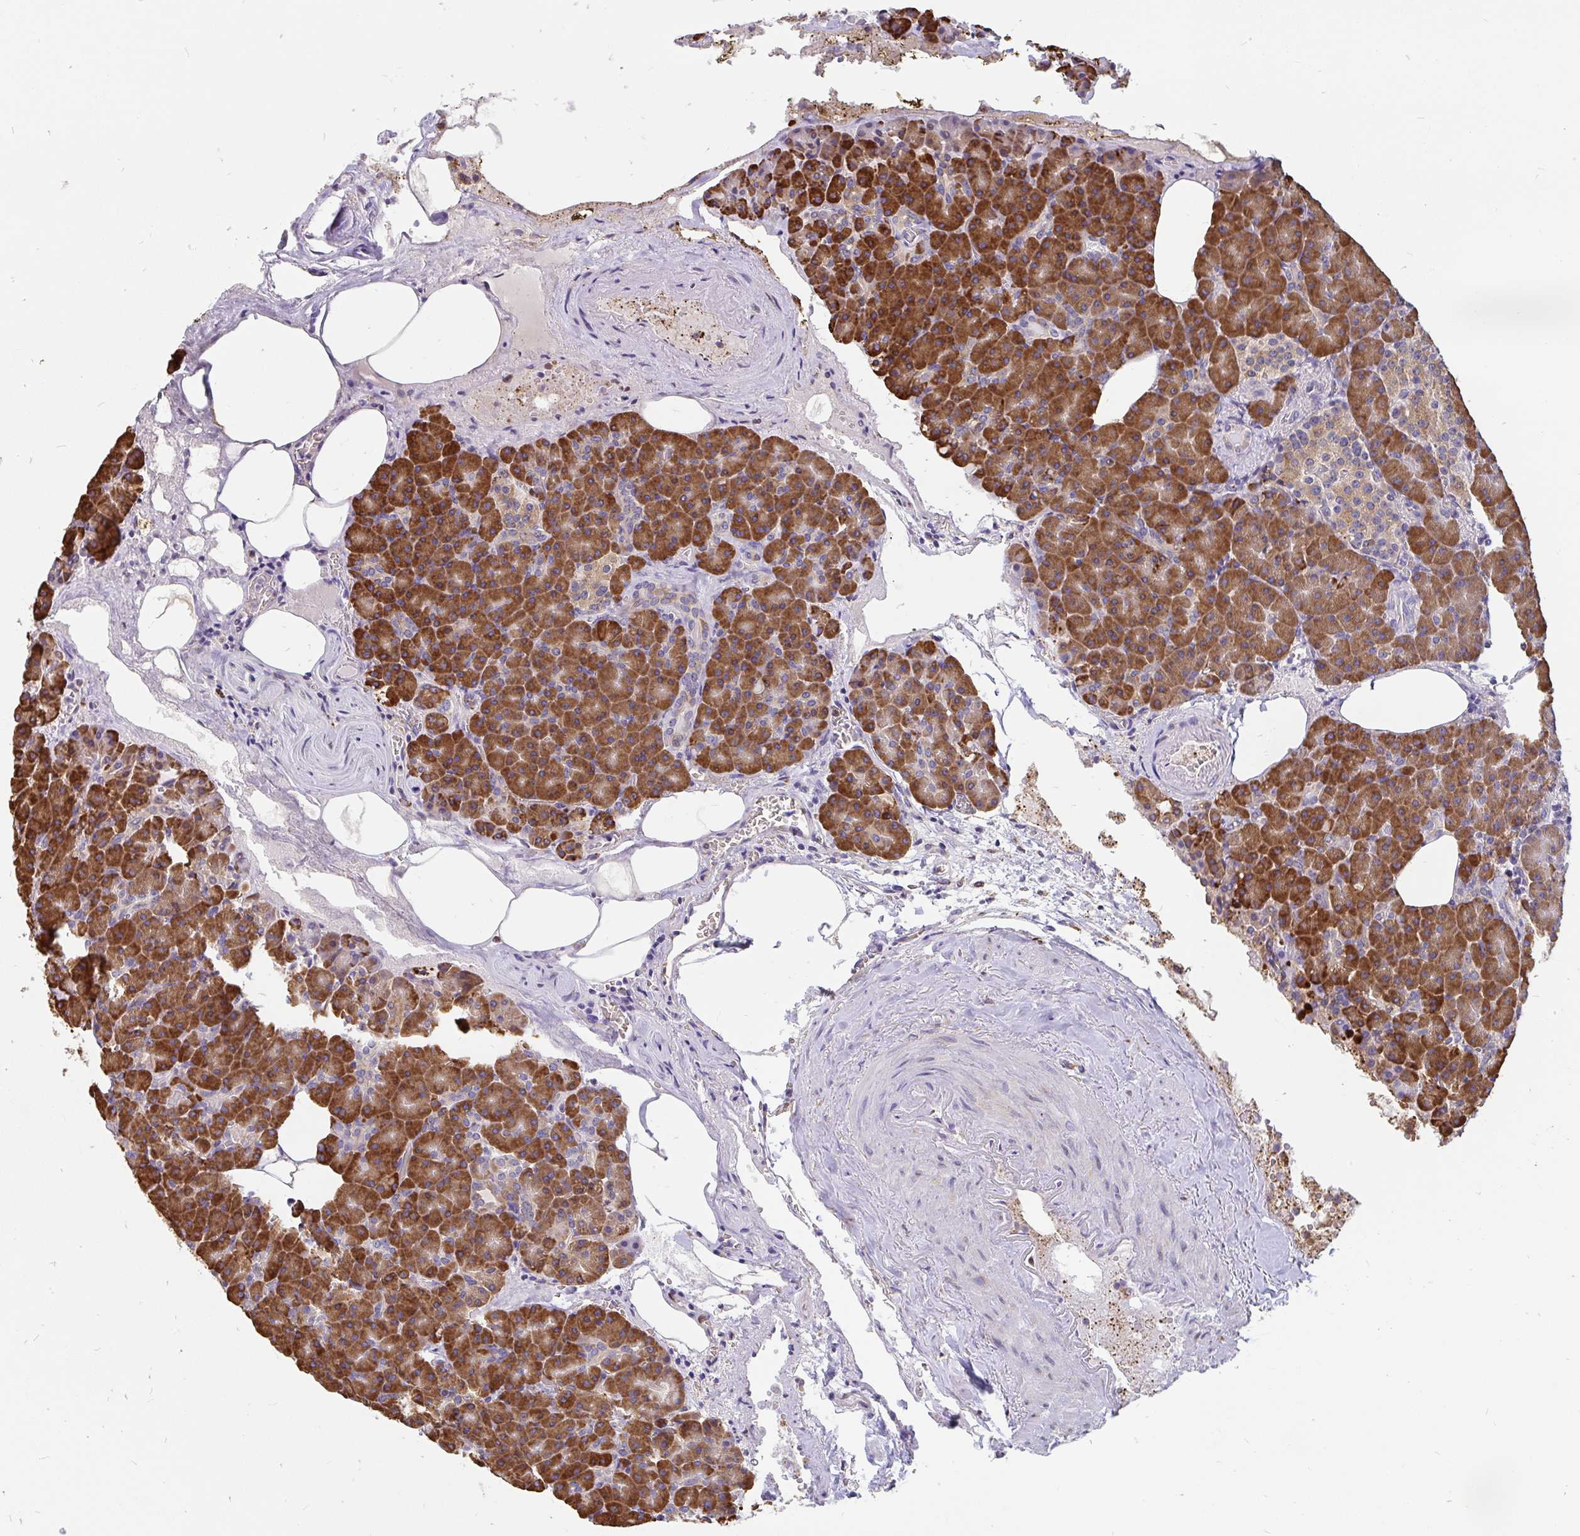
{"staining": {"intensity": "strong", "quantity": ">75%", "location": "cytoplasmic/membranous"}, "tissue": "pancreas", "cell_type": "Exocrine glandular cells", "image_type": "normal", "snomed": [{"axis": "morphology", "description": "Normal tissue, NOS"}, {"axis": "topography", "description": "Pancreas"}], "caption": "Strong cytoplasmic/membranous positivity for a protein is present in approximately >75% of exocrine glandular cells of unremarkable pancreas using IHC.", "gene": "EML5", "patient": {"sex": "female", "age": 74}}